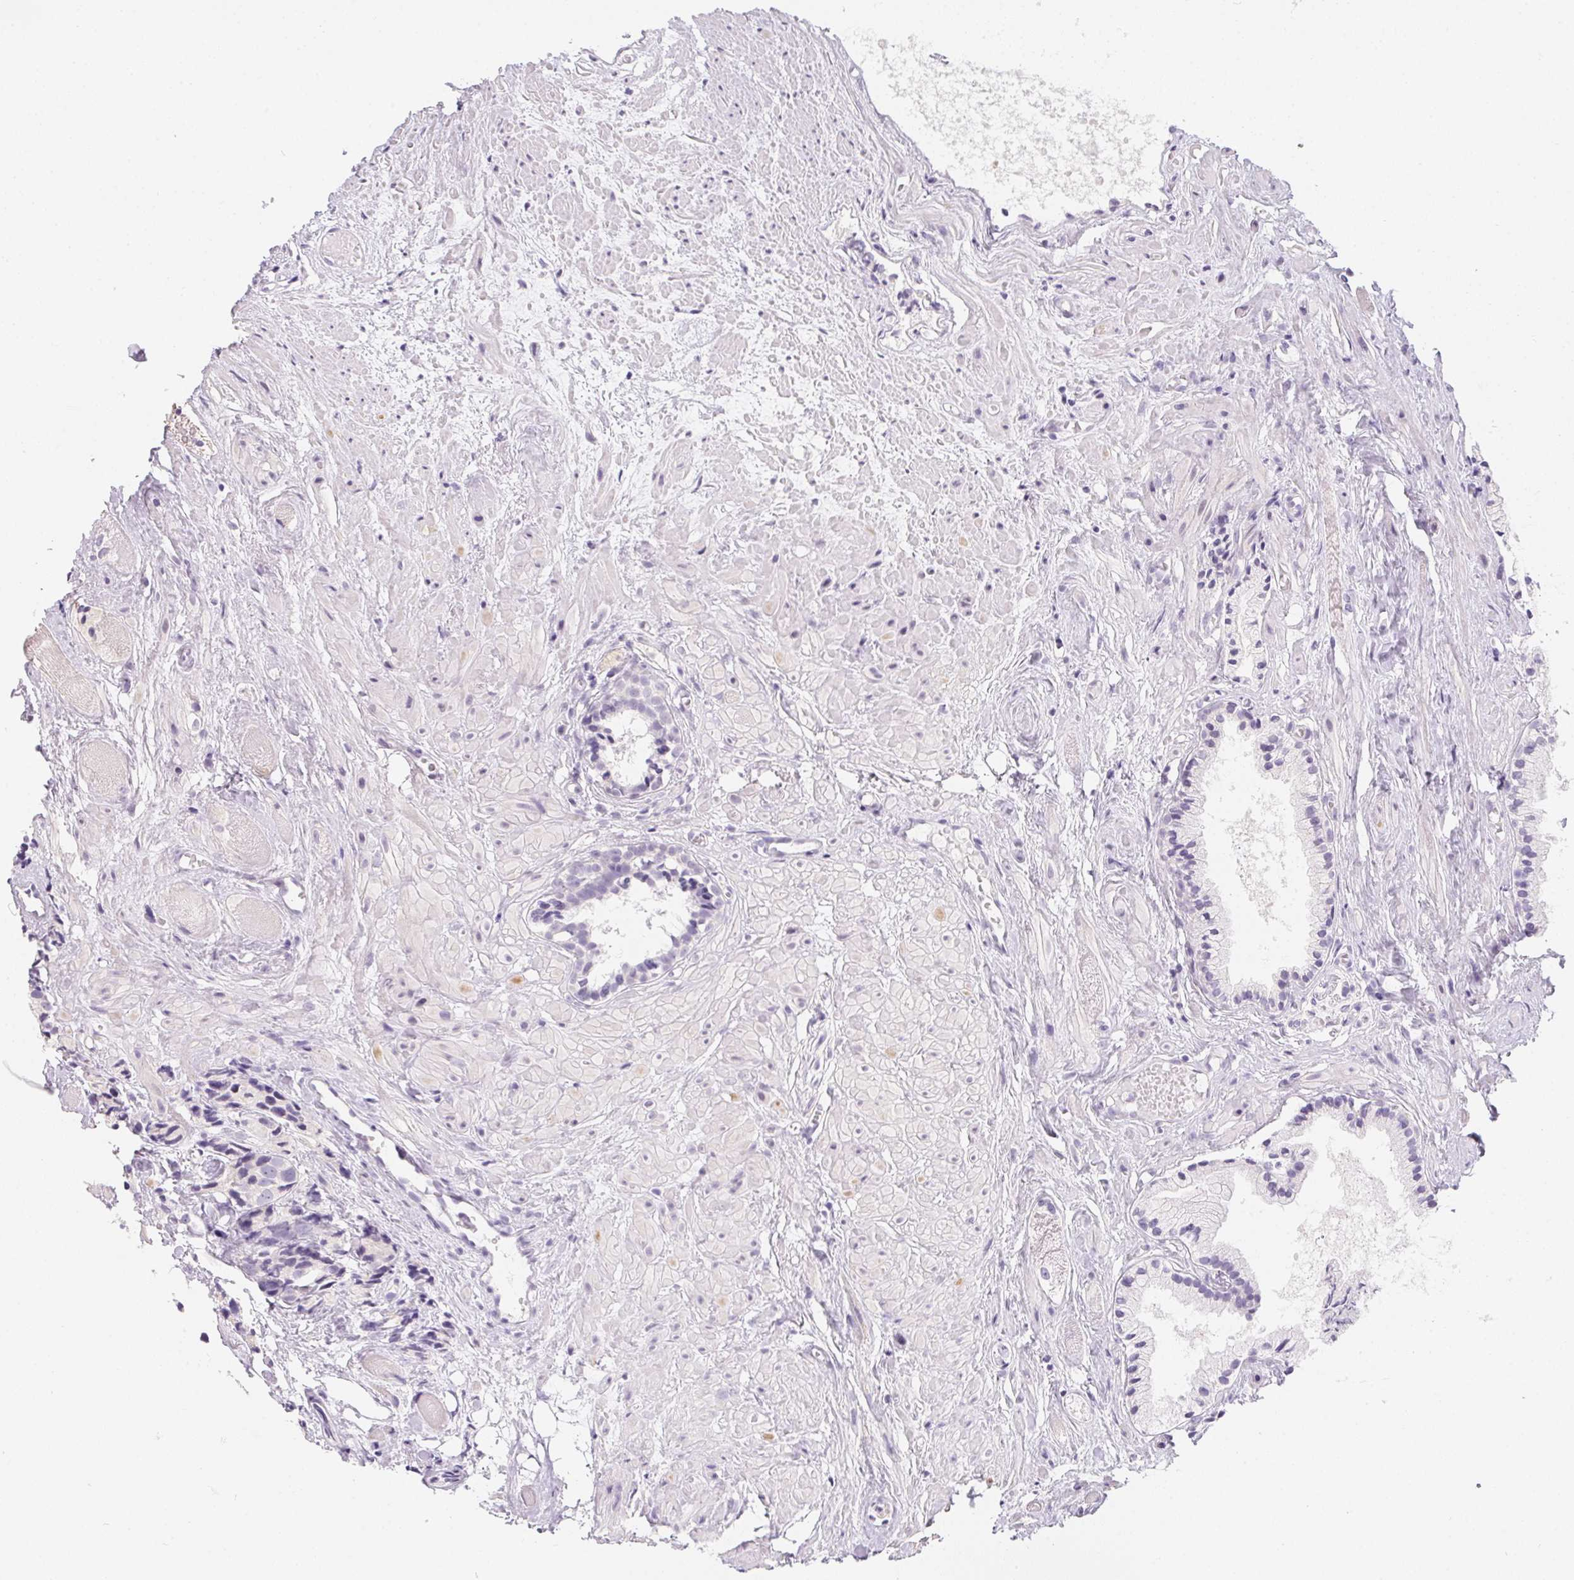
{"staining": {"intensity": "negative", "quantity": "none", "location": "none"}, "tissue": "prostate cancer", "cell_type": "Tumor cells", "image_type": "cancer", "snomed": [{"axis": "morphology", "description": "Adenocarcinoma, High grade"}, {"axis": "topography", "description": "Prostate"}], "caption": "Immunohistochemistry of high-grade adenocarcinoma (prostate) displays no staining in tumor cells.", "gene": "MORC1", "patient": {"sex": "male", "age": 81}}